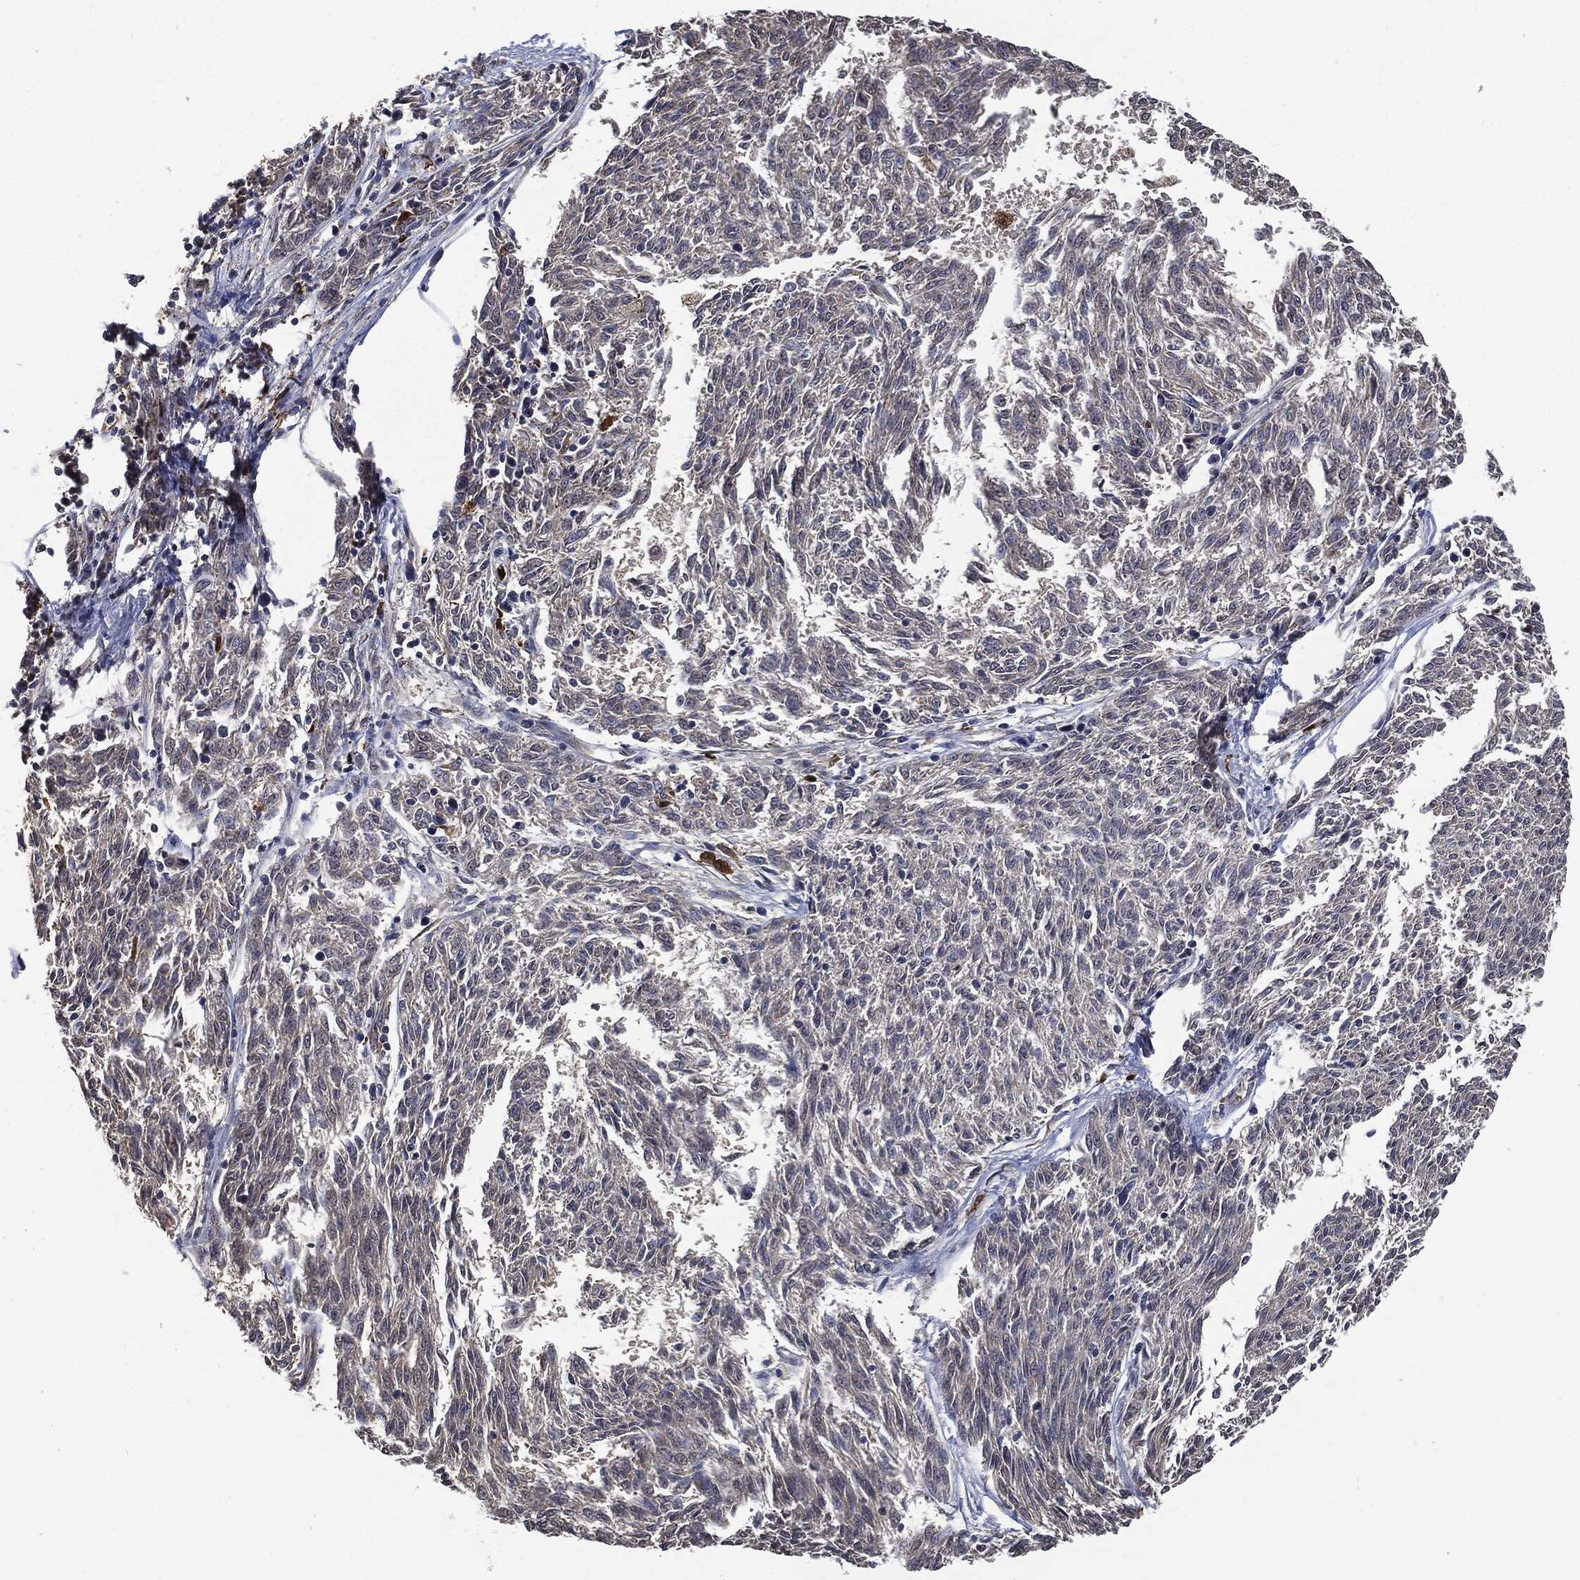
{"staining": {"intensity": "negative", "quantity": "none", "location": "none"}, "tissue": "melanoma", "cell_type": "Tumor cells", "image_type": "cancer", "snomed": [{"axis": "morphology", "description": "Malignant melanoma, NOS"}, {"axis": "topography", "description": "Skin"}], "caption": "Tumor cells are negative for protein expression in human malignant melanoma. (DAB (3,3'-diaminobenzidine) IHC visualized using brightfield microscopy, high magnification).", "gene": "S100A9", "patient": {"sex": "female", "age": 72}}